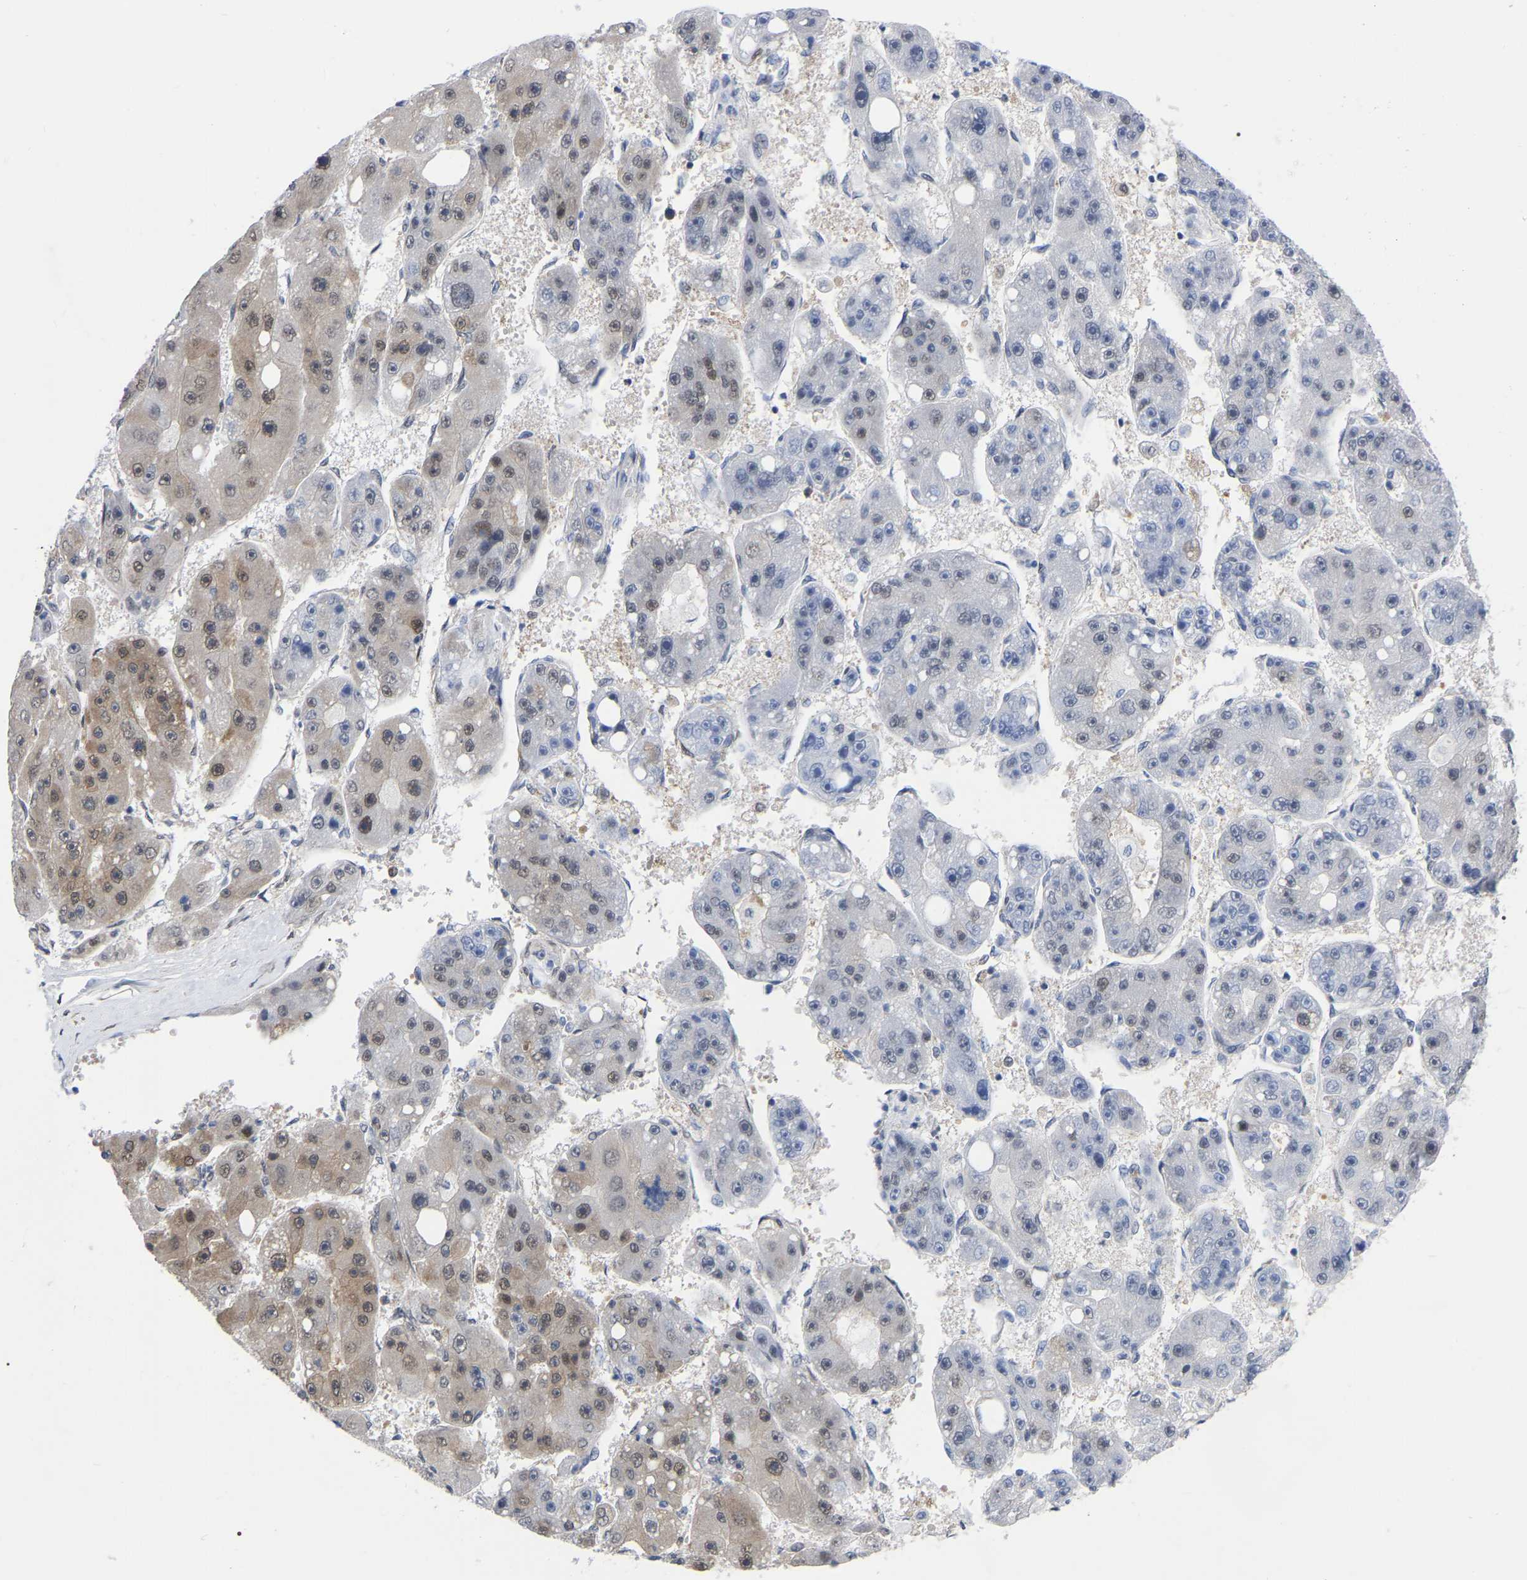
{"staining": {"intensity": "moderate", "quantity": "<25%", "location": "nuclear"}, "tissue": "liver cancer", "cell_type": "Tumor cells", "image_type": "cancer", "snomed": [{"axis": "morphology", "description": "Carcinoma, Hepatocellular, NOS"}, {"axis": "topography", "description": "Liver"}], "caption": "Tumor cells exhibit moderate nuclear expression in approximately <25% of cells in liver cancer (hepatocellular carcinoma).", "gene": "UBE4B", "patient": {"sex": "female", "age": 61}}